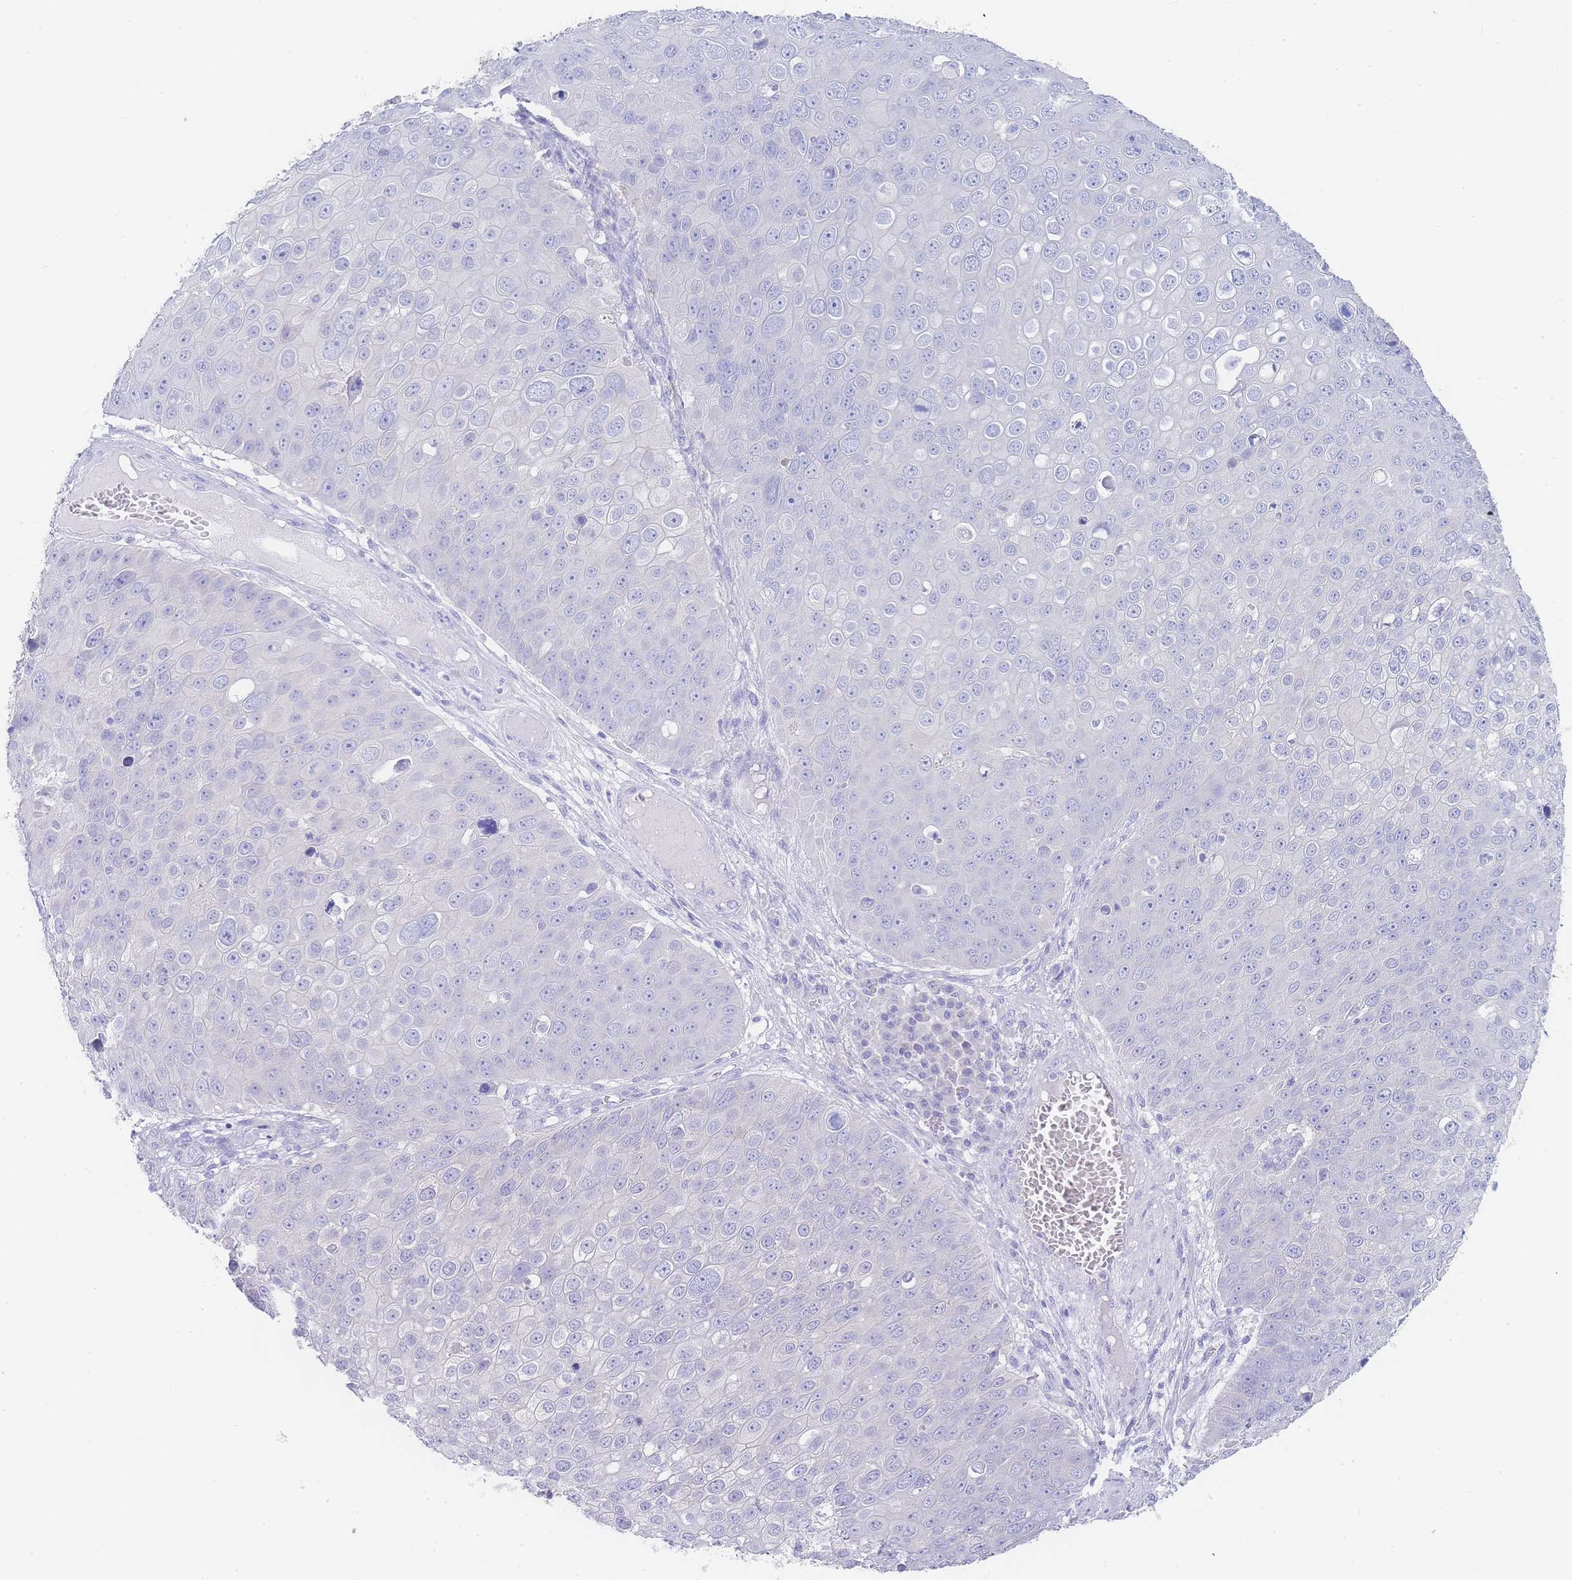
{"staining": {"intensity": "negative", "quantity": "none", "location": "none"}, "tissue": "skin cancer", "cell_type": "Tumor cells", "image_type": "cancer", "snomed": [{"axis": "morphology", "description": "Squamous cell carcinoma, NOS"}, {"axis": "topography", "description": "Skin"}], "caption": "IHC micrograph of neoplastic tissue: skin cancer (squamous cell carcinoma) stained with DAB (3,3'-diaminobenzidine) displays no significant protein expression in tumor cells. The staining was performed using DAB (3,3'-diaminobenzidine) to visualize the protein expression in brown, while the nuclei were stained in blue with hematoxylin (Magnification: 20x).", "gene": "LZTFL1", "patient": {"sex": "male", "age": 71}}